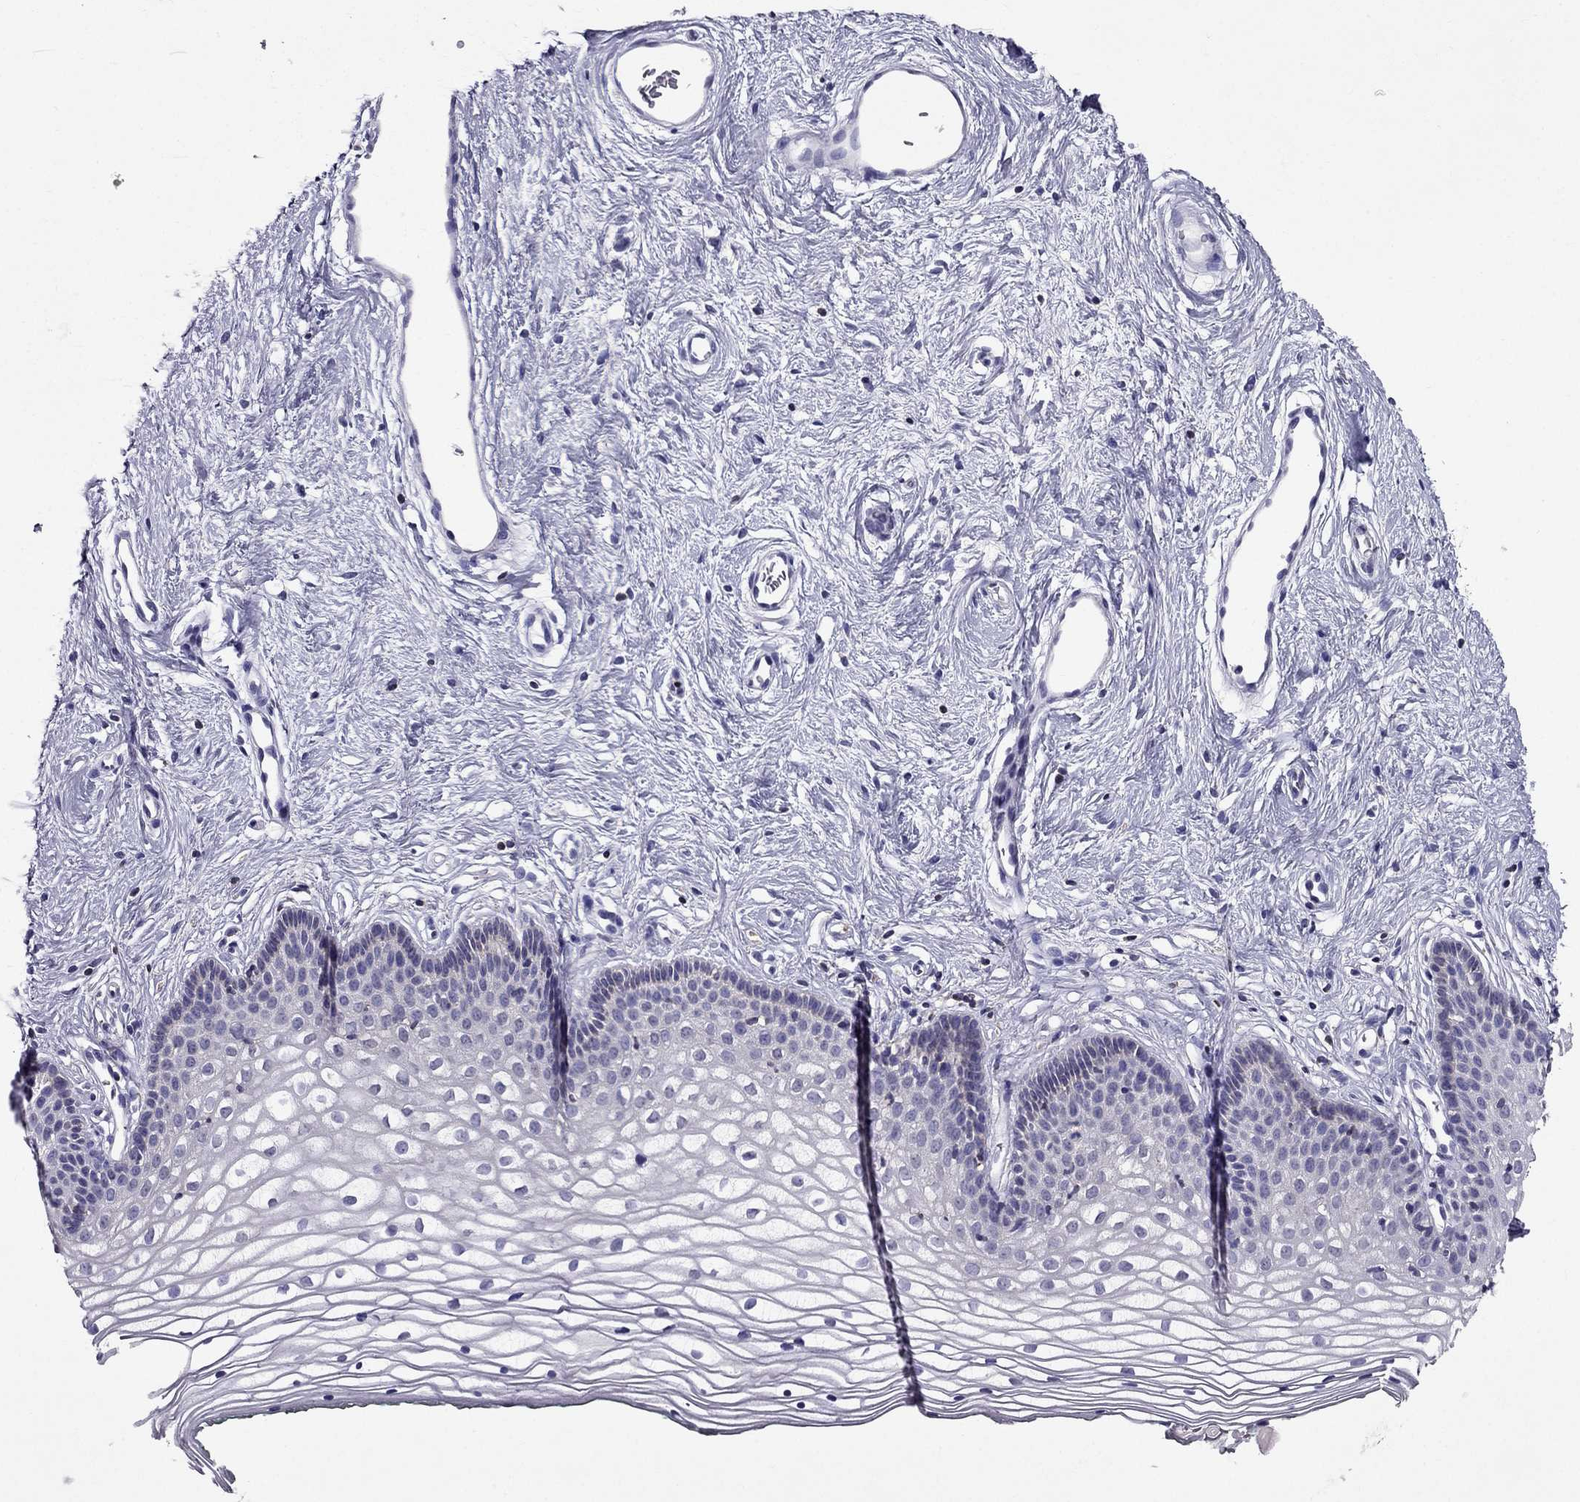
{"staining": {"intensity": "negative", "quantity": "none", "location": "none"}, "tissue": "vagina", "cell_type": "Squamous epithelial cells", "image_type": "normal", "snomed": [{"axis": "morphology", "description": "Normal tissue, NOS"}, {"axis": "topography", "description": "Vagina"}], "caption": "High magnification brightfield microscopy of normal vagina stained with DAB (brown) and counterstained with hematoxylin (blue): squamous epithelial cells show no significant expression.", "gene": "AAK1", "patient": {"sex": "female", "age": 36}}